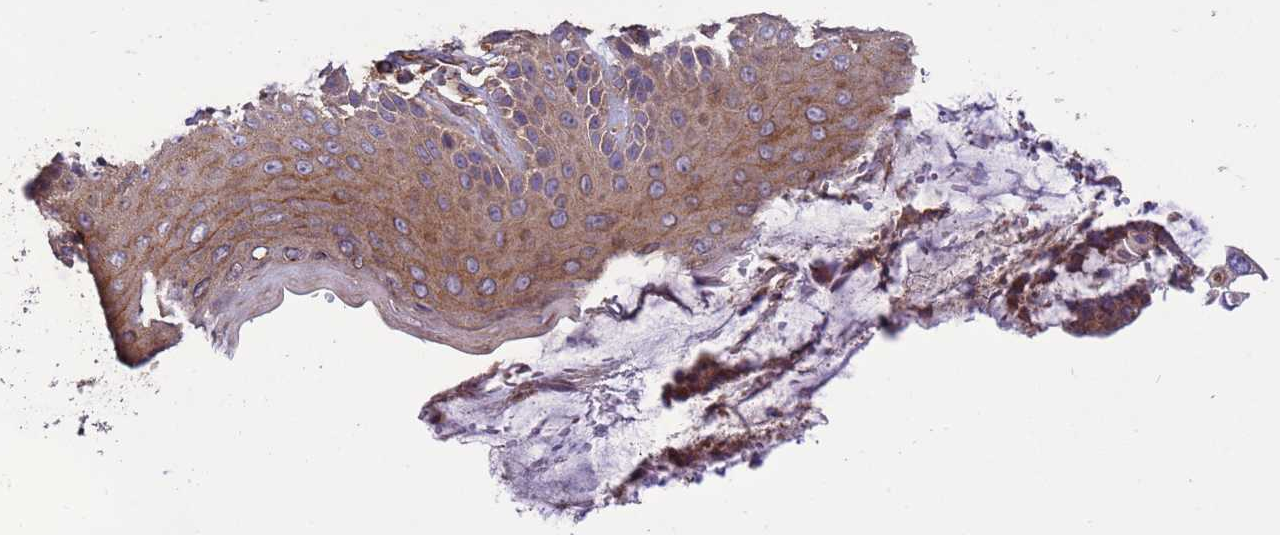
{"staining": {"intensity": "moderate", "quantity": ">75%", "location": "cytoplasmic/membranous"}, "tissue": "skin", "cell_type": "Epidermal cells", "image_type": "normal", "snomed": [{"axis": "morphology", "description": "Normal tissue, NOS"}, {"axis": "topography", "description": "Anal"}], "caption": "IHC staining of normal skin, which reveals medium levels of moderate cytoplasmic/membranous expression in about >75% of epidermal cells indicating moderate cytoplasmic/membranous protein positivity. The staining was performed using DAB (3,3'-diaminobenzidine) (brown) for protein detection and nuclei were counterstained in hematoxylin (blue).", "gene": "RAB10", "patient": {"sex": "female", "age": 89}}